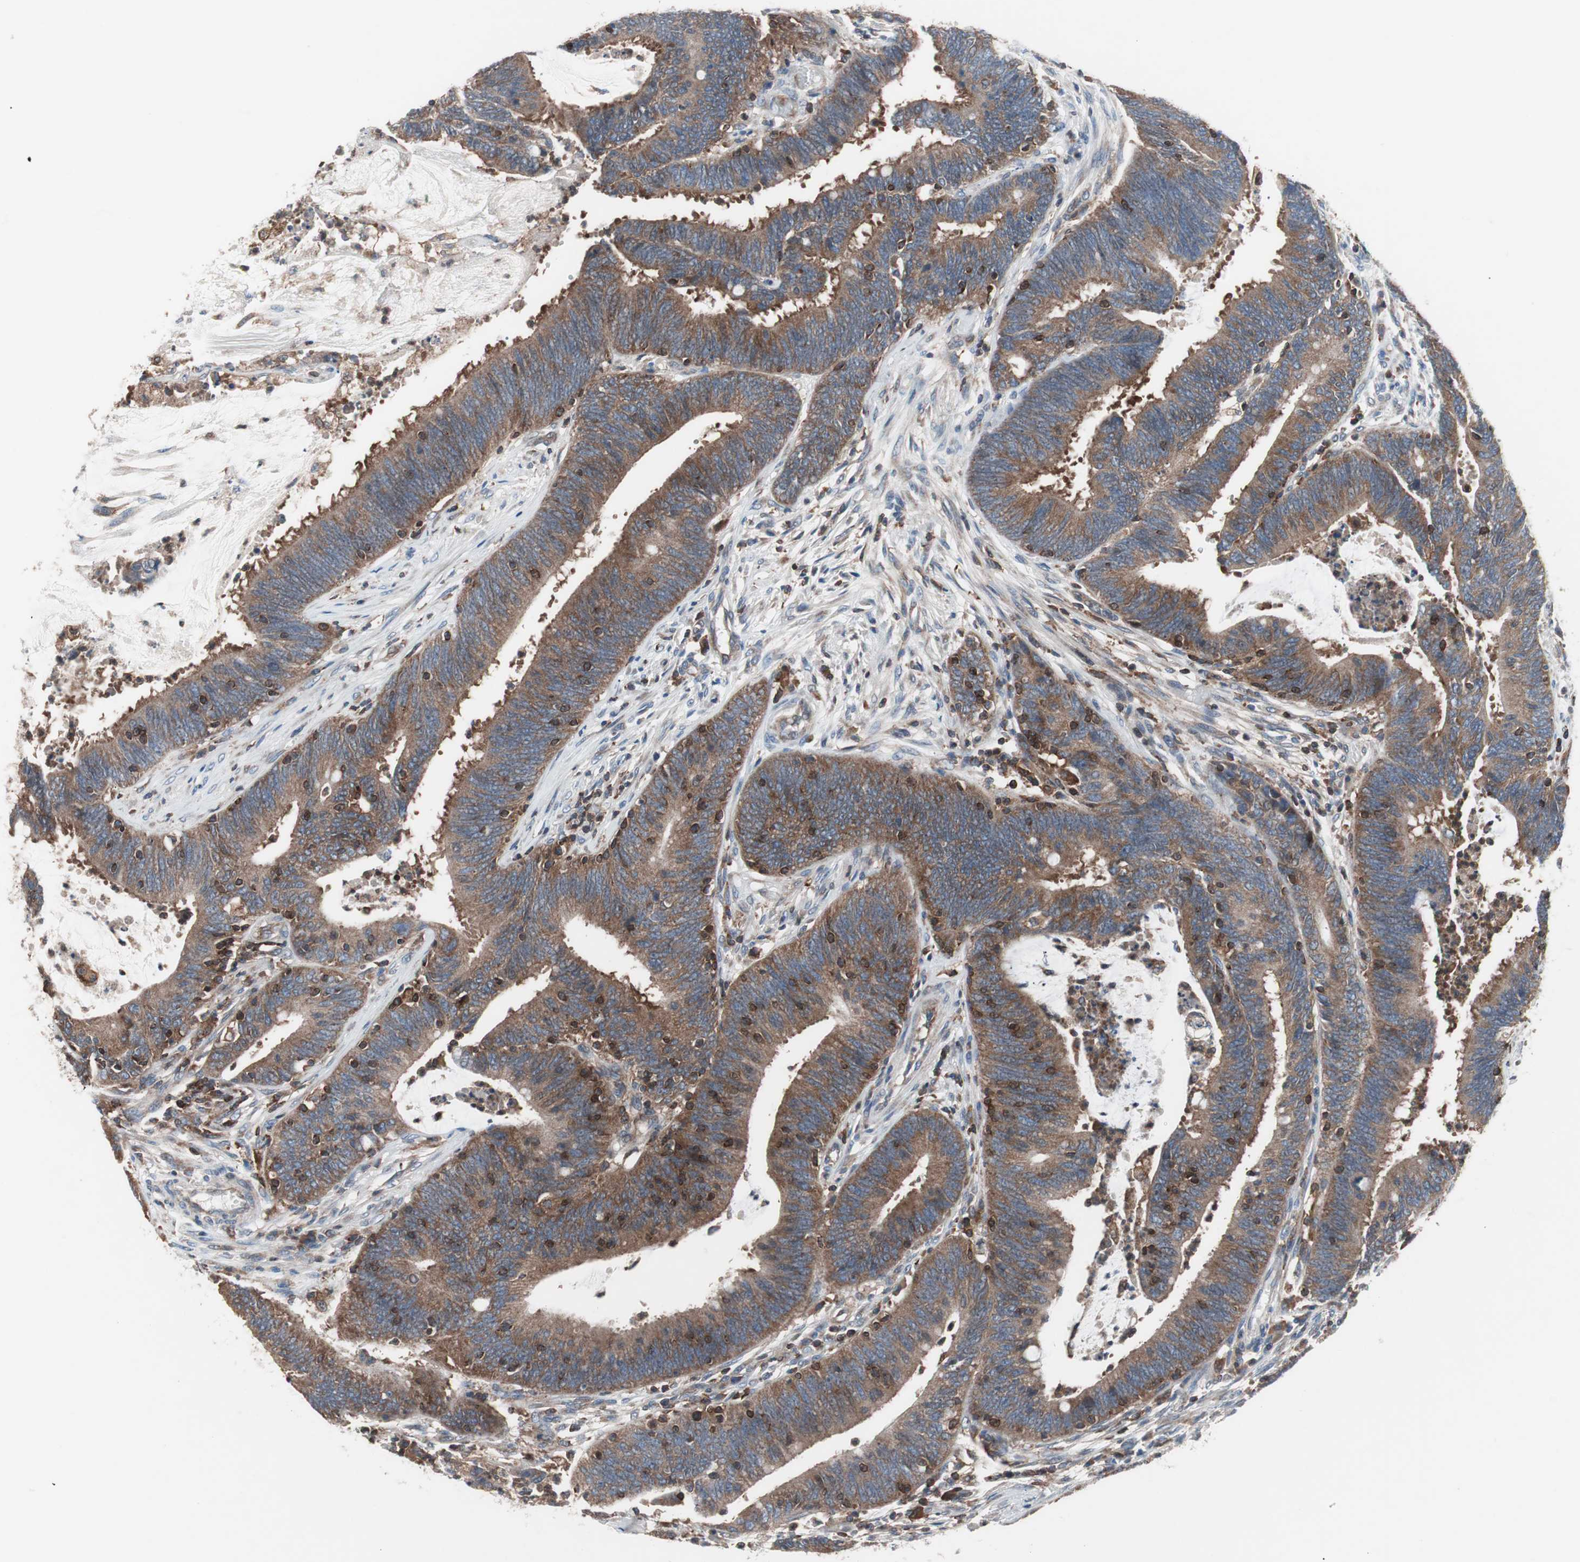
{"staining": {"intensity": "moderate", "quantity": ">75%", "location": "cytoplasmic/membranous"}, "tissue": "colorectal cancer", "cell_type": "Tumor cells", "image_type": "cancer", "snomed": [{"axis": "morphology", "description": "Adenocarcinoma, NOS"}, {"axis": "topography", "description": "Rectum"}], "caption": "Human colorectal cancer (adenocarcinoma) stained with a protein marker demonstrates moderate staining in tumor cells.", "gene": "PIK3R1", "patient": {"sex": "female", "age": 66}}